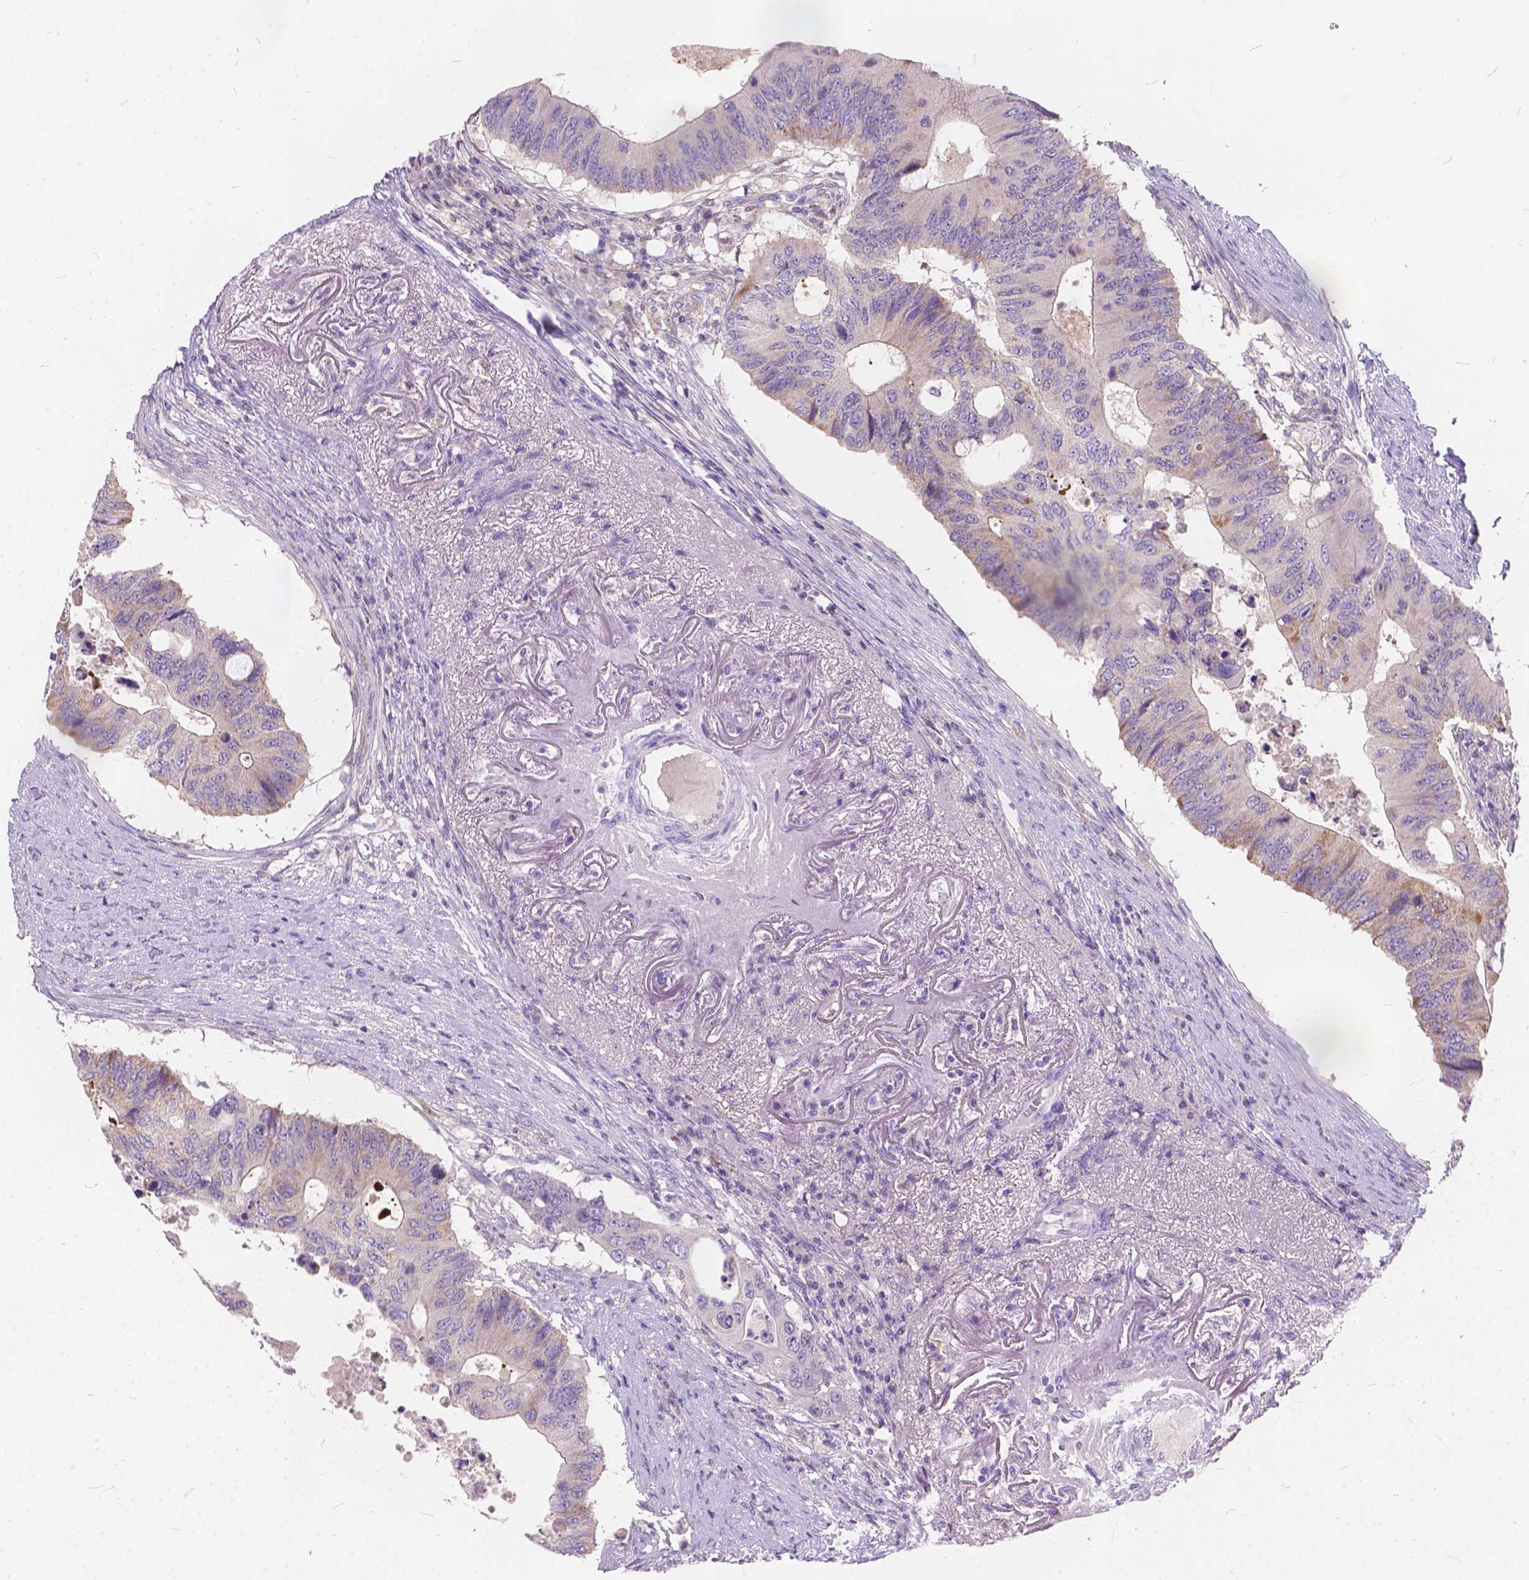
{"staining": {"intensity": "moderate", "quantity": "<25%", "location": "cytoplasmic/membranous"}, "tissue": "colorectal cancer", "cell_type": "Tumor cells", "image_type": "cancer", "snomed": [{"axis": "morphology", "description": "Adenocarcinoma, NOS"}, {"axis": "topography", "description": "Colon"}], "caption": "The photomicrograph reveals immunohistochemical staining of colorectal cancer (adenocarcinoma). There is moderate cytoplasmic/membranous positivity is appreciated in approximately <25% of tumor cells. (DAB (3,3'-diaminobenzidine) = brown stain, brightfield microscopy at high magnification).", "gene": "PEX11G", "patient": {"sex": "male", "age": 71}}